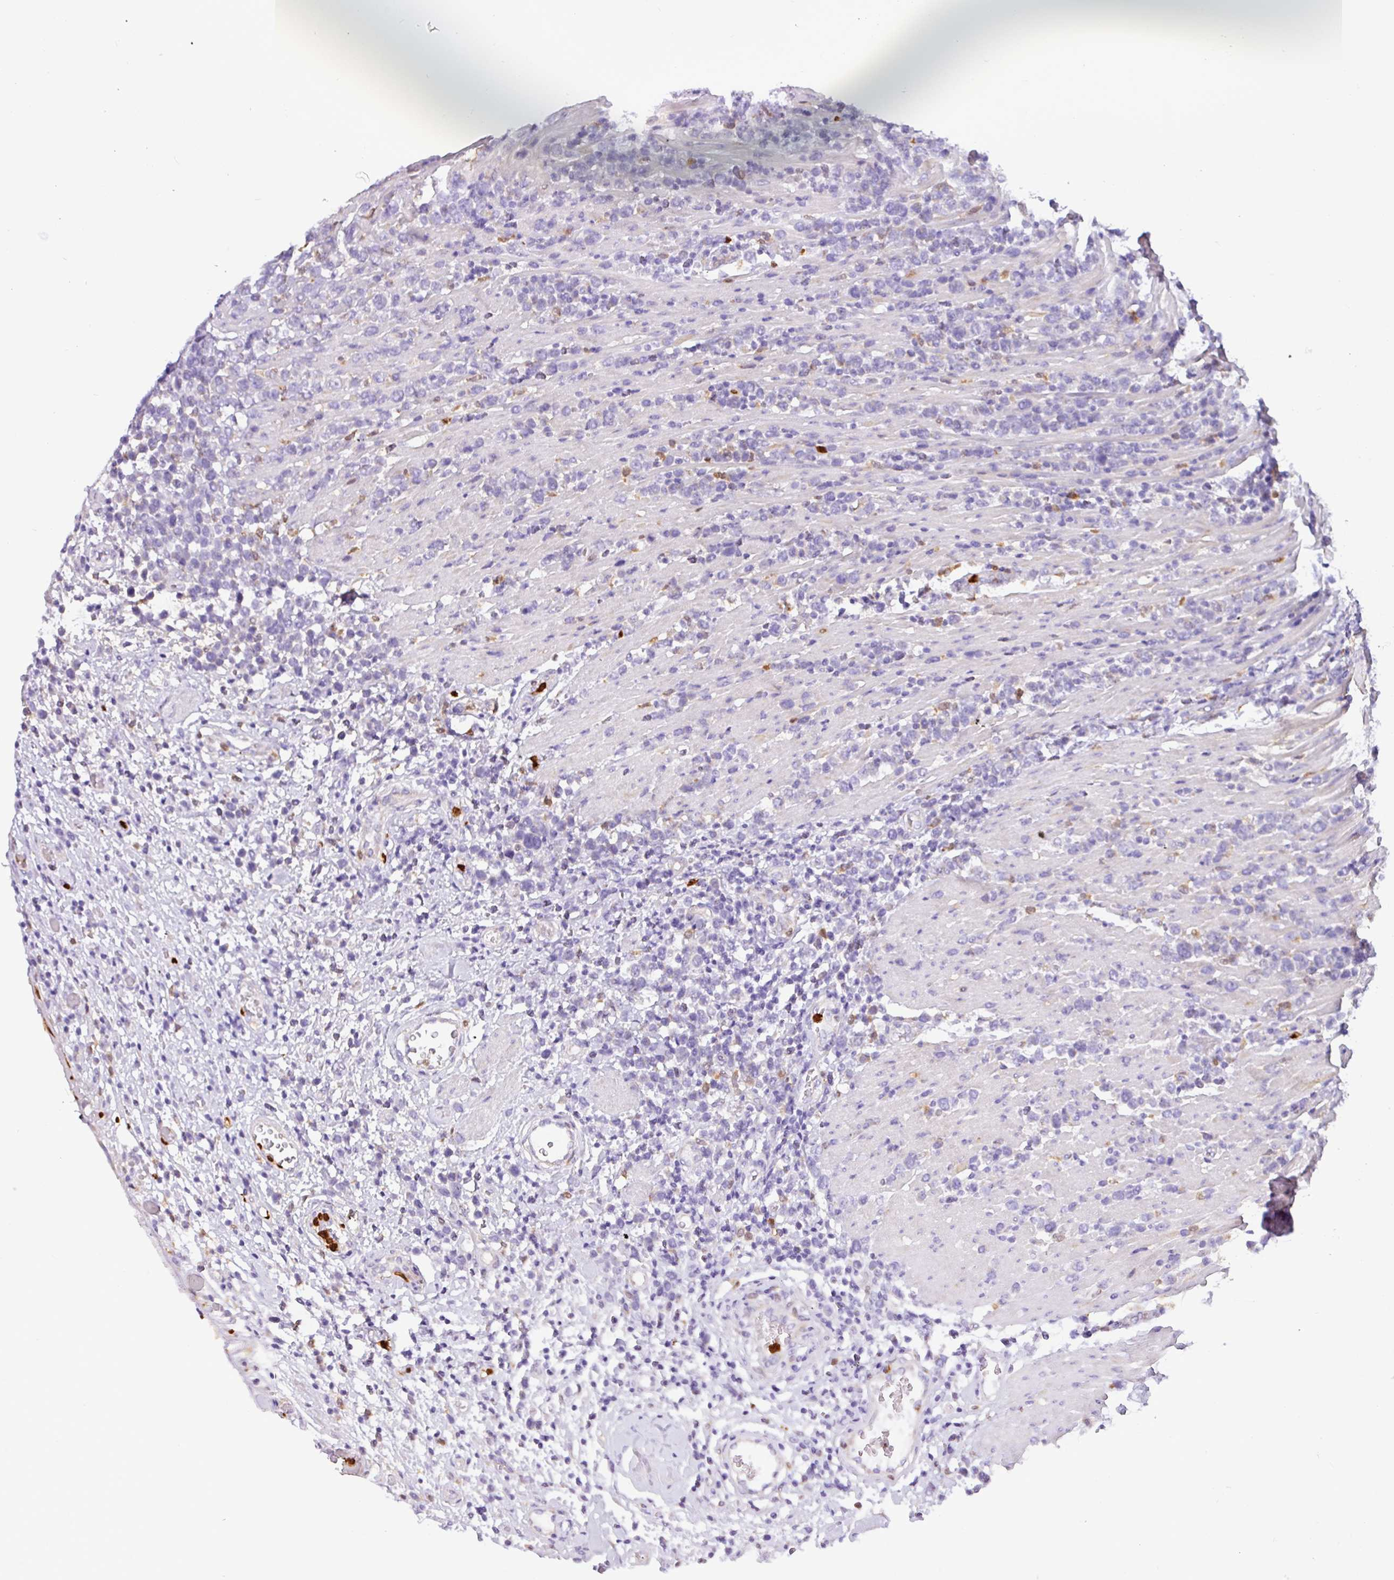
{"staining": {"intensity": "negative", "quantity": "none", "location": "none"}, "tissue": "lymphoma", "cell_type": "Tumor cells", "image_type": "cancer", "snomed": [{"axis": "morphology", "description": "Malignant lymphoma, non-Hodgkin's type, High grade"}, {"axis": "topography", "description": "Soft tissue"}], "caption": "Immunohistochemistry (IHC) micrograph of human lymphoma stained for a protein (brown), which demonstrates no expression in tumor cells.", "gene": "SH2D3C", "patient": {"sex": "female", "age": 56}}